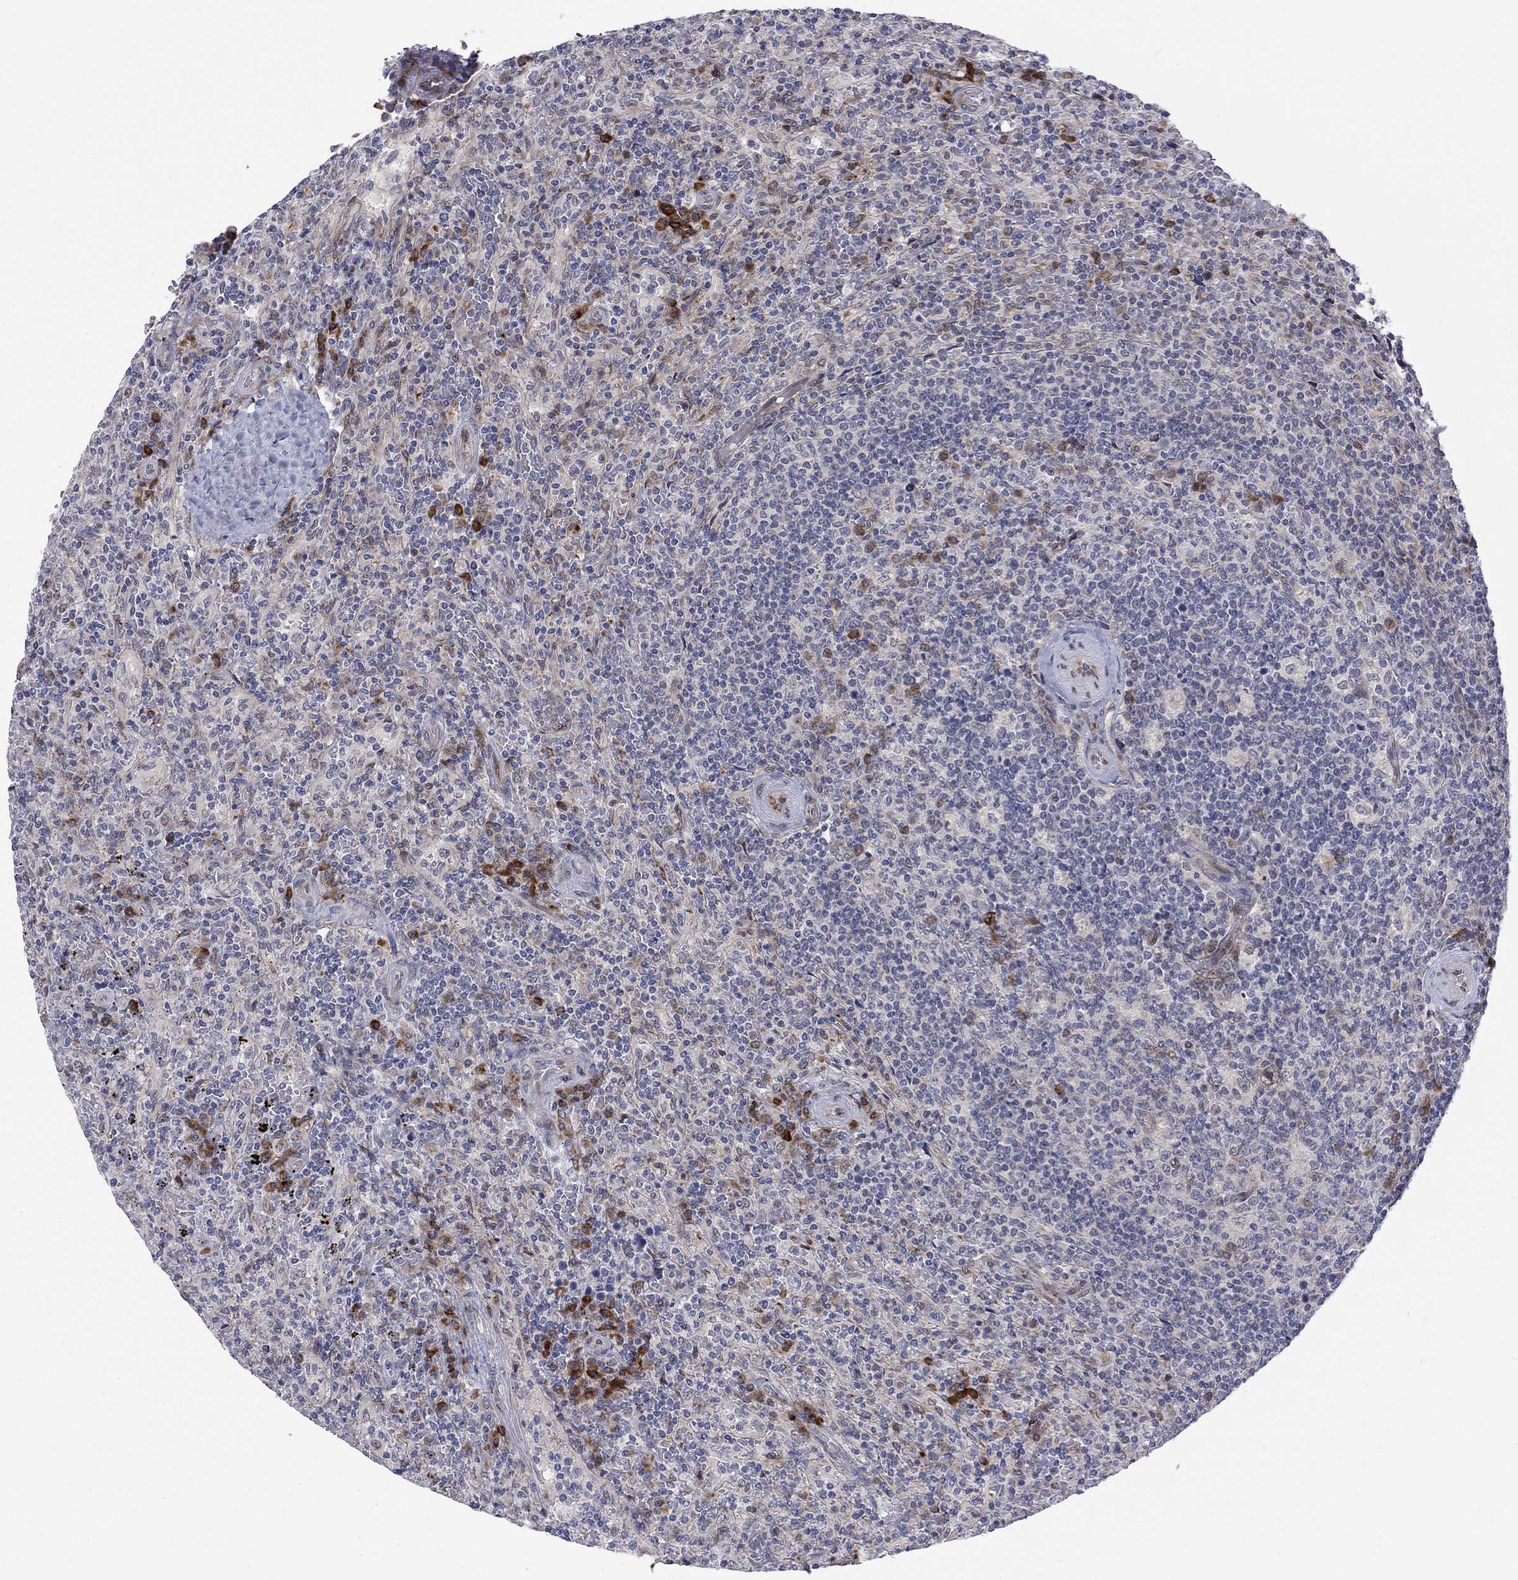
{"staining": {"intensity": "negative", "quantity": "none", "location": "none"}, "tissue": "lymphoma", "cell_type": "Tumor cells", "image_type": "cancer", "snomed": [{"axis": "morphology", "description": "Malignant lymphoma, non-Hodgkin's type, Low grade"}, {"axis": "topography", "description": "Spleen"}], "caption": "This is an IHC photomicrograph of human lymphoma. There is no expression in tumor cells.", "gene": "TTC21B", "patient": {"sex": "male", "age": 62}}